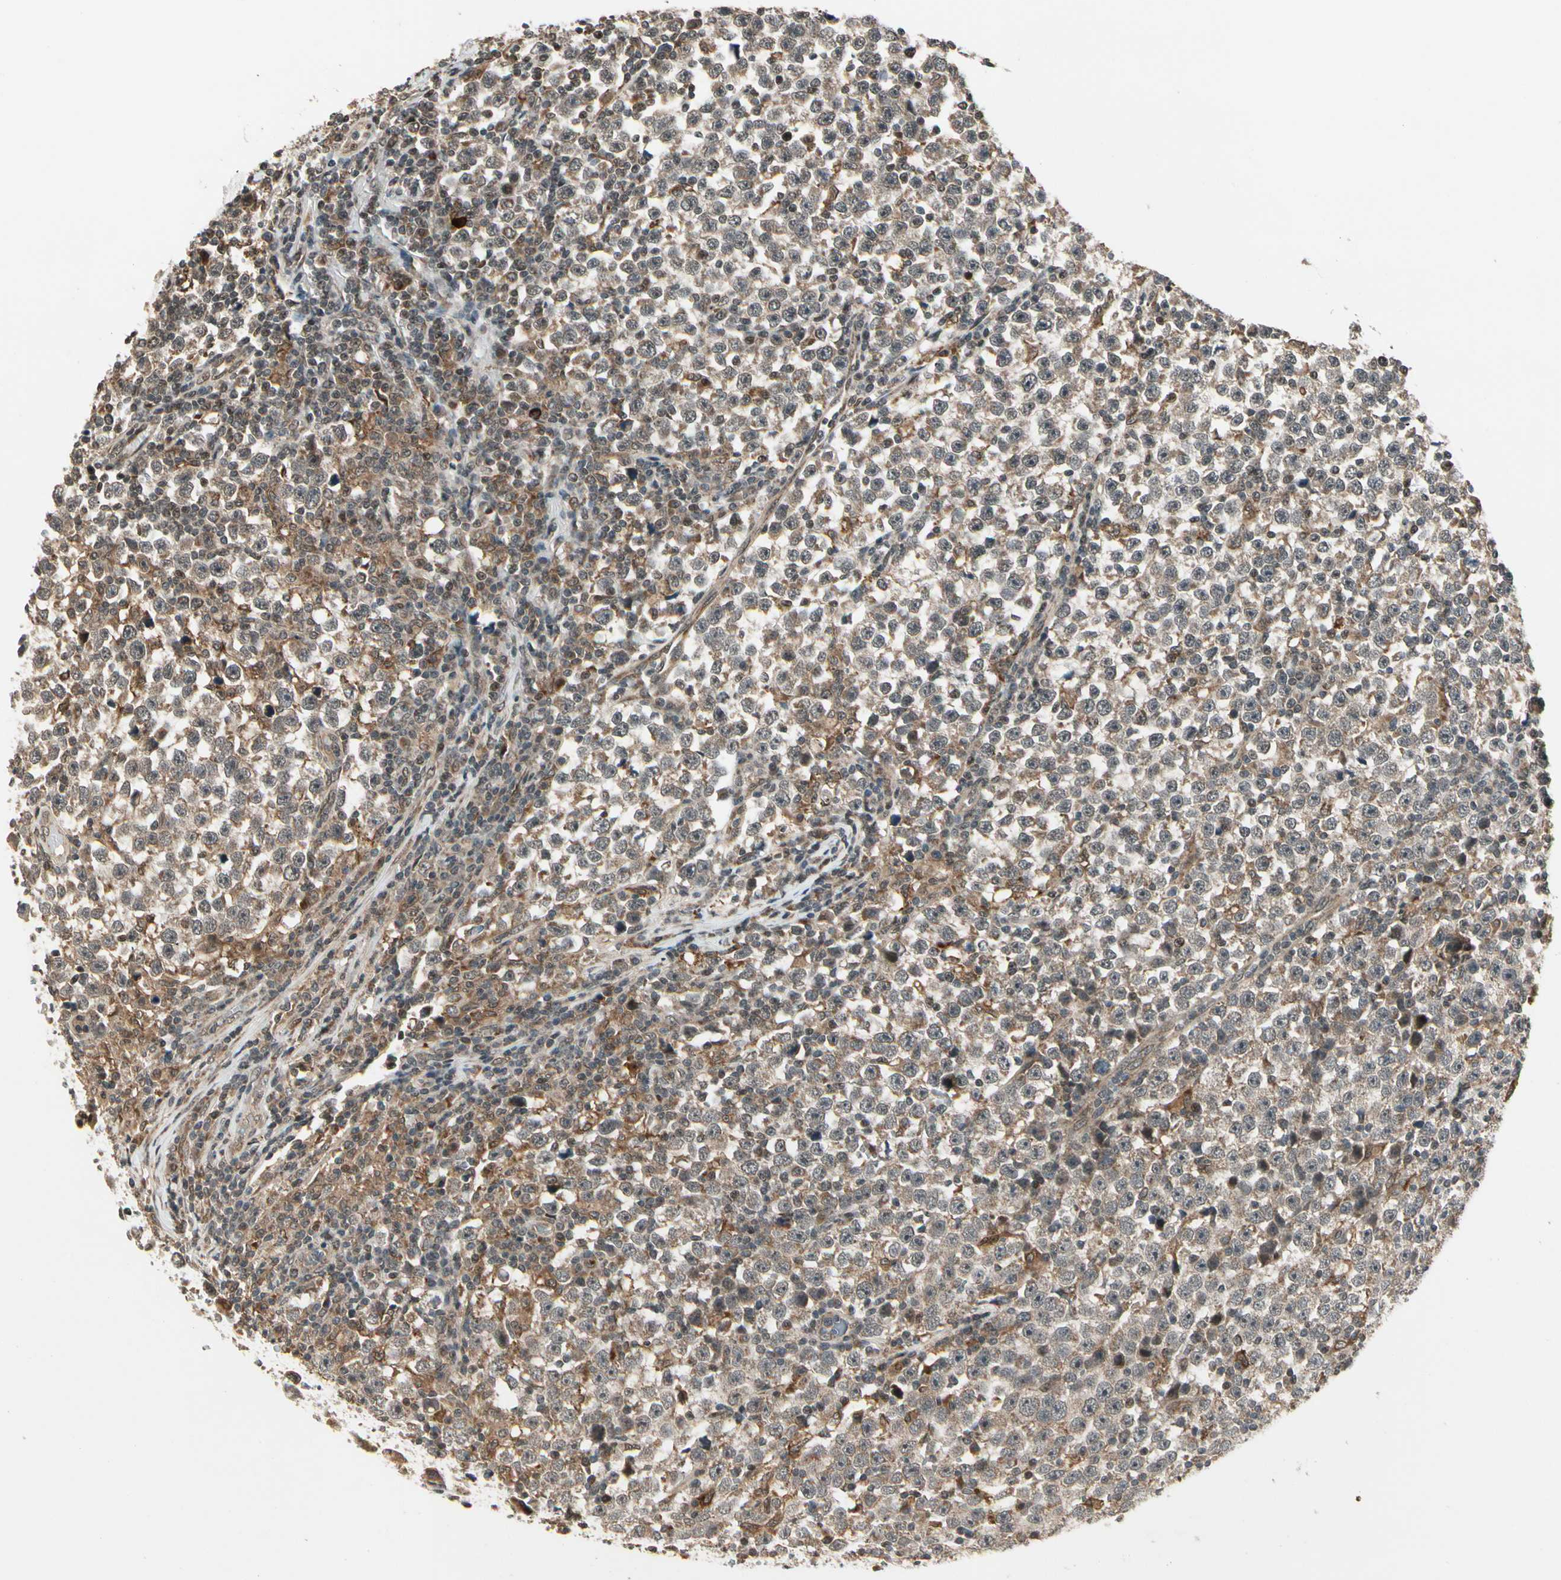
{"staining": {"intensity": "weak", "quantity": ">75%", "location": "cytoplasmic/membranous"}, "tissue": "testis cancer", "cell_type": "Tumor cells", "image_type": "cancer", "snomed": [{"axis": "morphology", "description": "Seminoma, NOS"}, {"axis": "topography", "description": "Testis"}], "caption": "Approximately >75% of tumor cells in testis seminoma display weak cytoplasmic/membranous protein positivity as visualized by brown immunohistochemical staining.", "gene": "GLUL", "patient": {"sex": "male", "age": 43}}